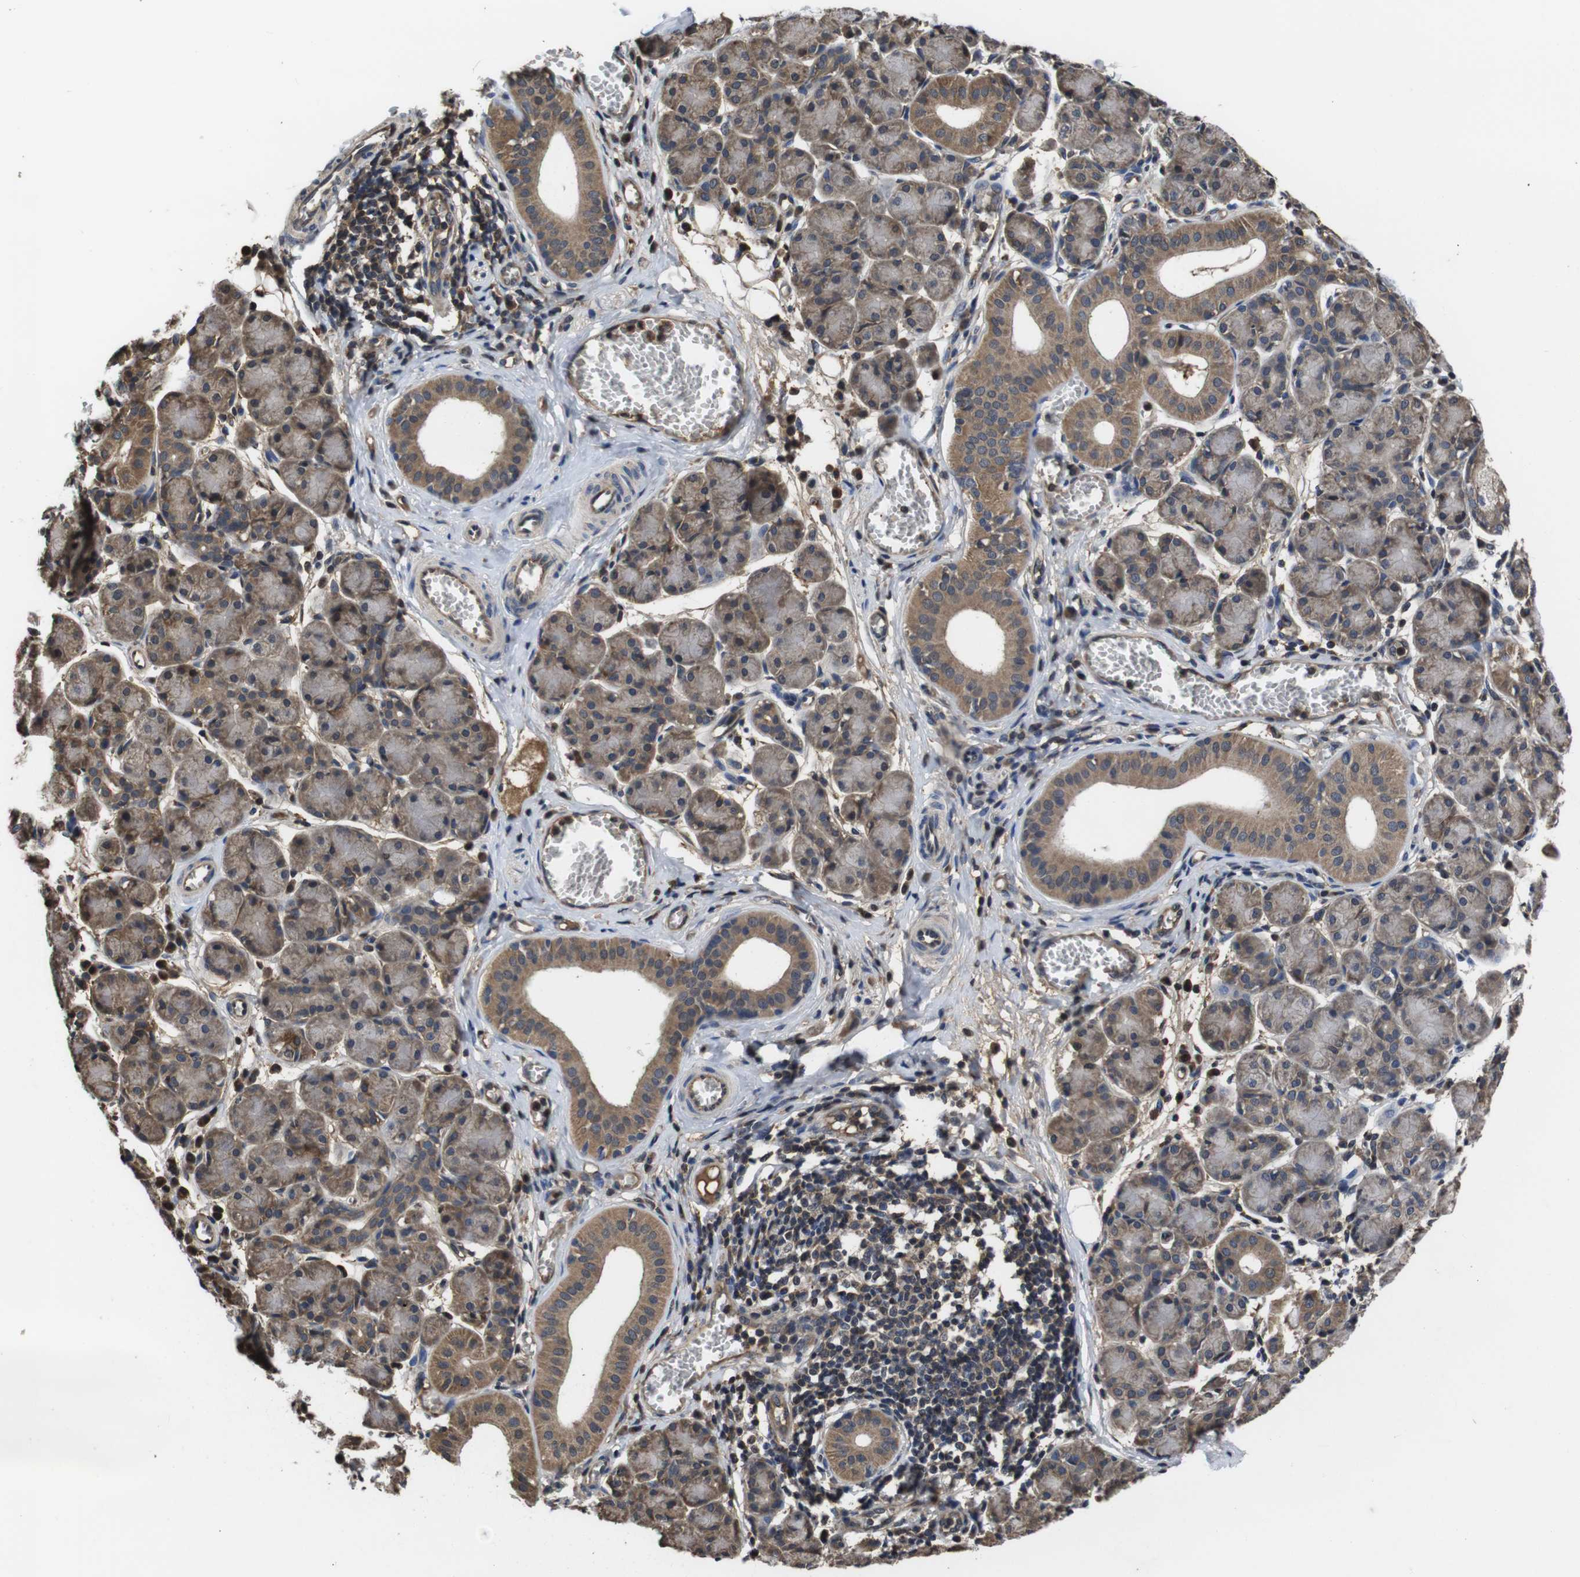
{"staining": {"intensity": "moderate", "quantity": "25%-75%", "location": "cytoplasmic/membranous"}, "tissue": "salivary gland", "cell_type": "Glandular cells", "image_type": "normal", "snomed": [{"axis": "morphology", "description": "Normal tissue, NOS"}, {"axis": "morphology", "description": "Inflammation, NOS"}, {"axis": "topography", "description": "Lymph node"}, {"axis": "topography", "description": "Salivary gland"}], "caption": "Salivary gland stained with a brown dye shows moderate cytoplasmic/membranous positive expression in approximately 25%-75% of glandular cells.", "gene": "CXCL11", "patient": {"sex": "male", "age": 3}}